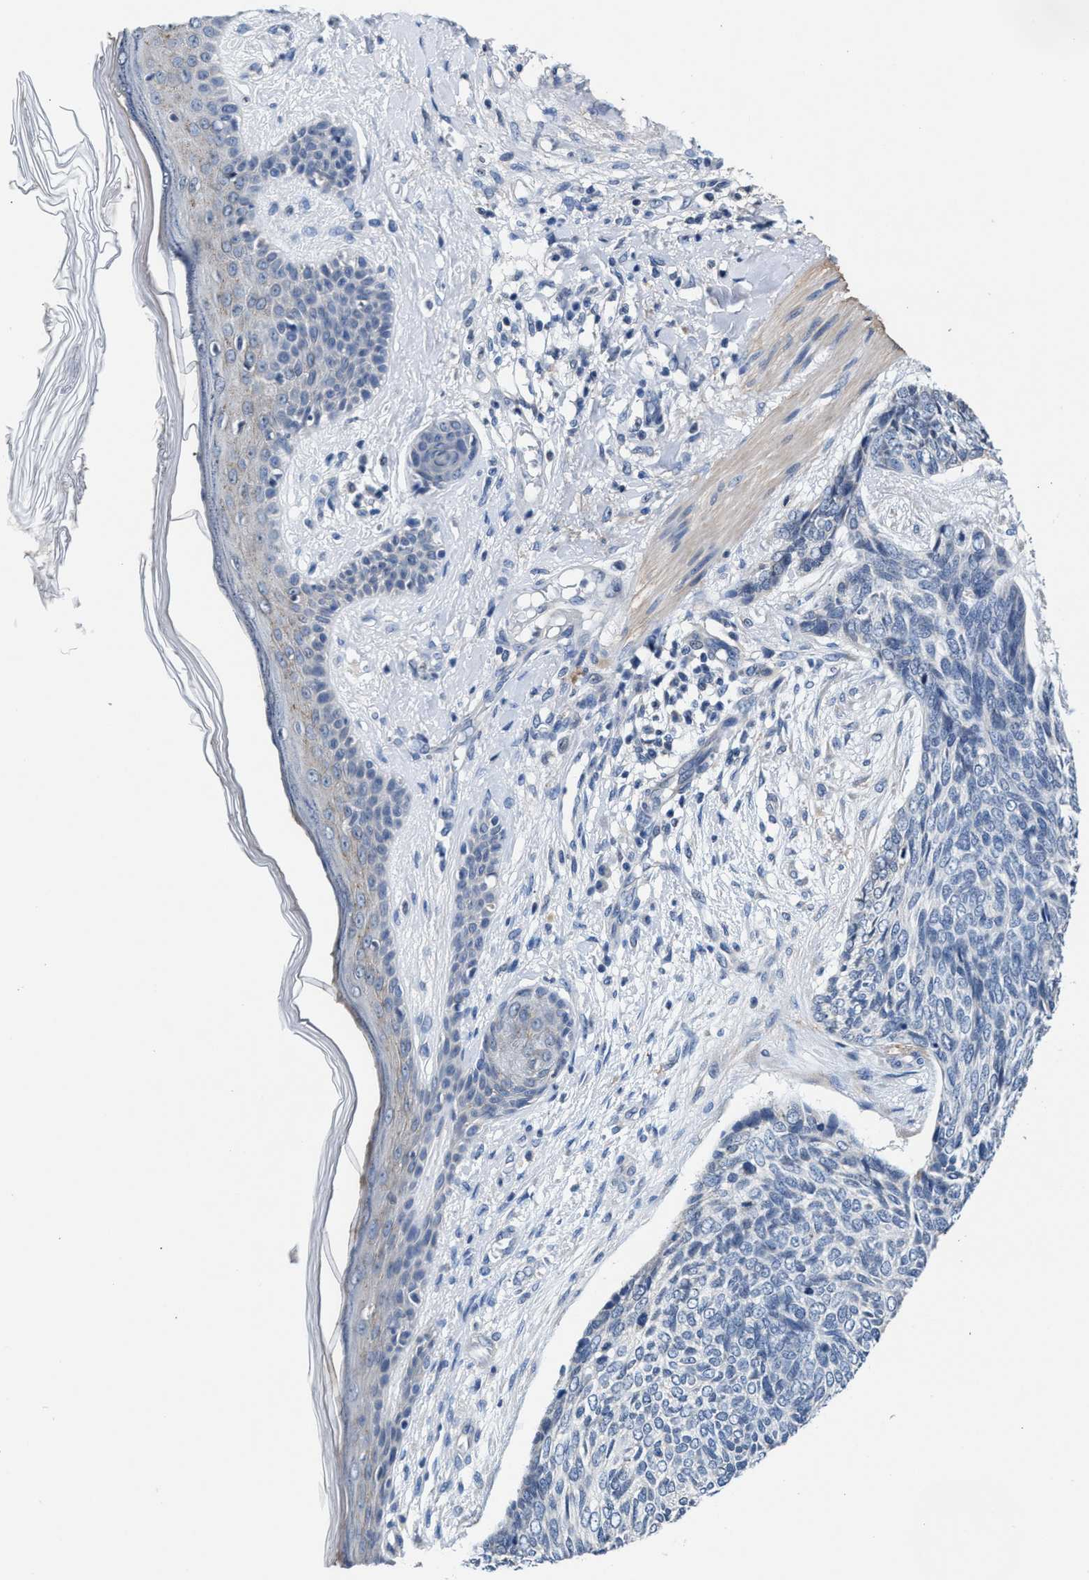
{"staining": {"intensity": "negative", "quantity": "none", "location": "none"}, "tissue": "skin cancer", "cell_type": "Tumor cells", "image_type": "cancer", "snomed": [{"axis": "morphology", "description": "Basal cell carcinoma"}, {"axis": "topography", "description": "Skin"}], "caption": "High magnification brightfield microscopy of skin cancer stained with DAB (brown) and counterstained with hematoxylin (blue): tumor cells show no significant positivity.", "gene": "MYH3", "patient": {"sex": "female", "age": 84}}